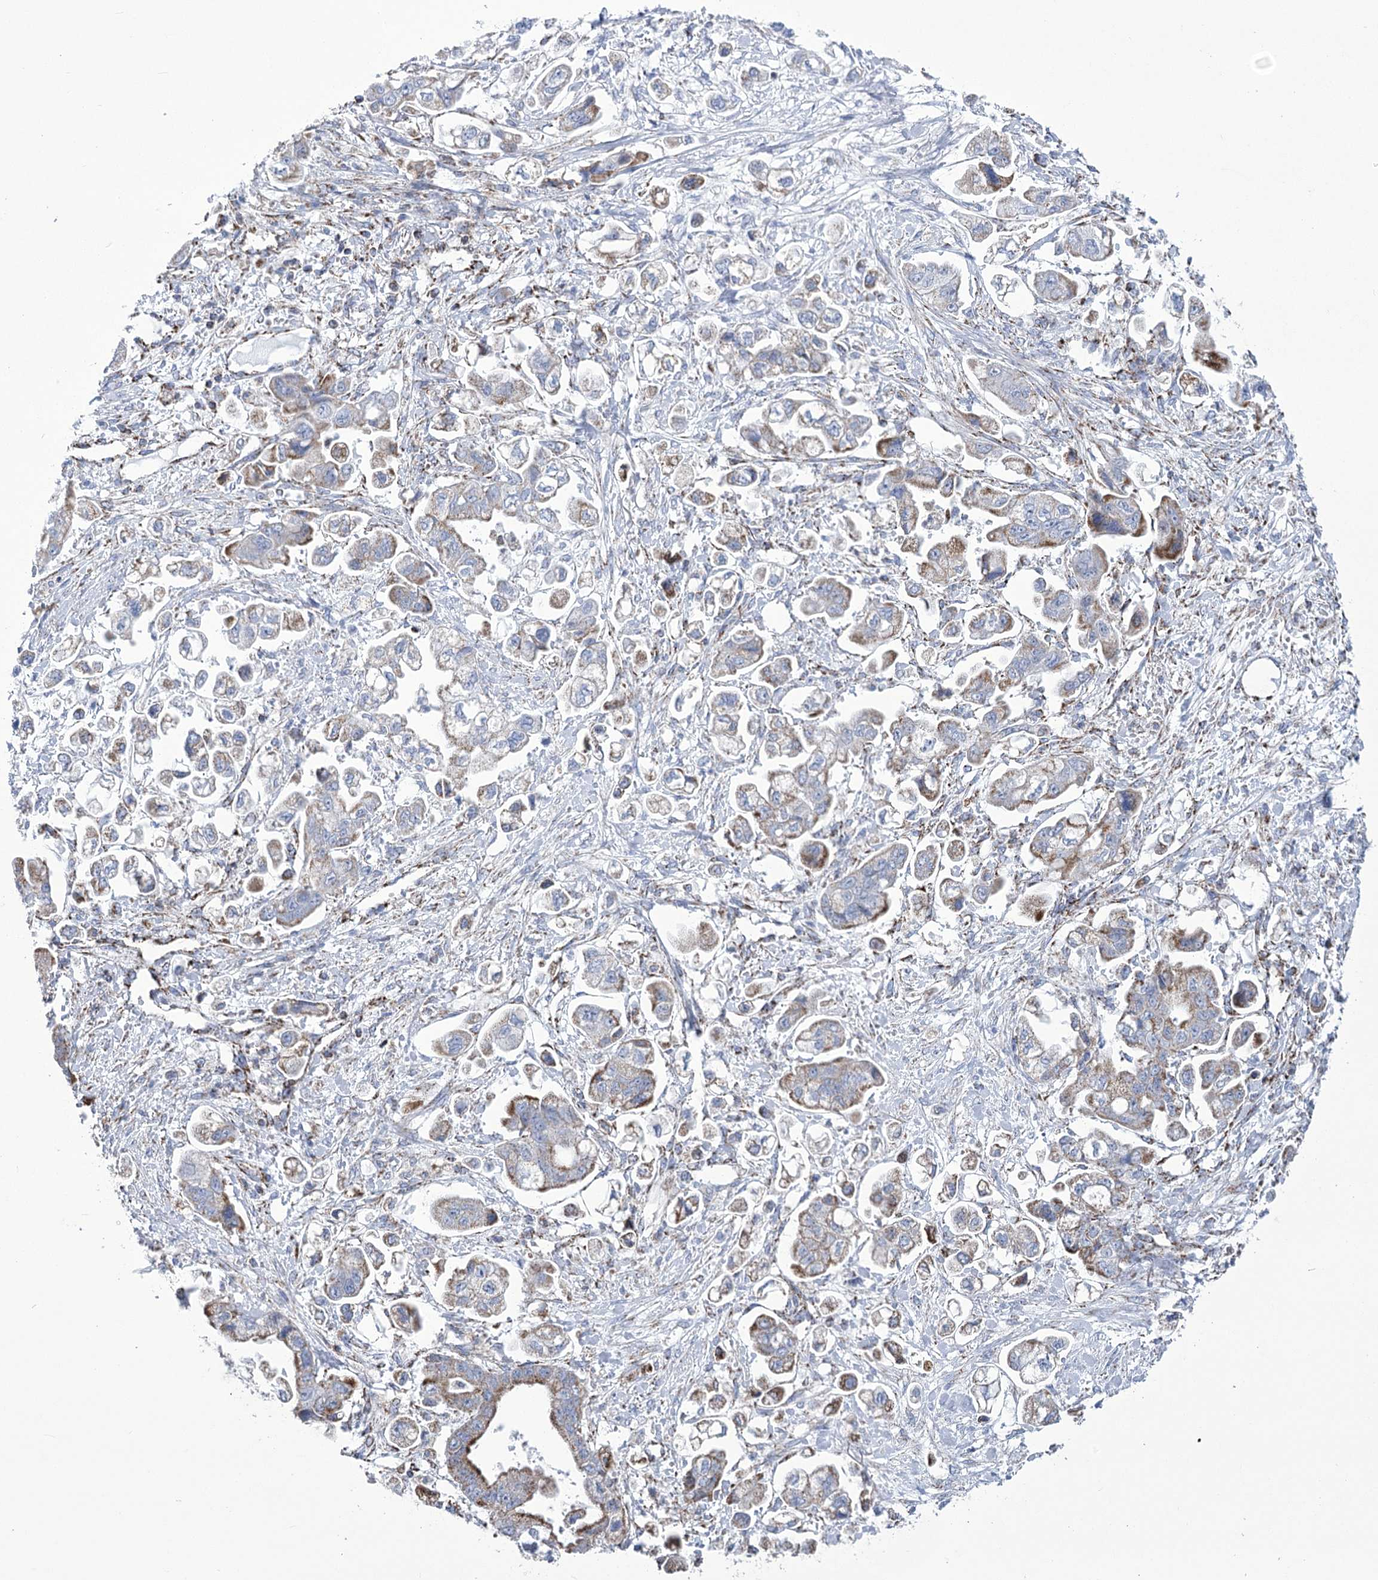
{"staining": {"intensity": "moderate", "quantity": "<25%", "location": "cytoplasmic/membranous"}, "tissue": "stomach cancer", "cell_type": "Tumor cells", "image_type": "cancer", "snomed": [{"axis": "morphology", "description": "Adenocarcinoma, NOS"}, {"axis": "topography", "description": "Stomach"}], "caption": "Stomach cancer stained with a protein marker shows moderate staining in tumor cells.", "gene": "PDHB", "patient": {"sex": "male", "age": 62}}